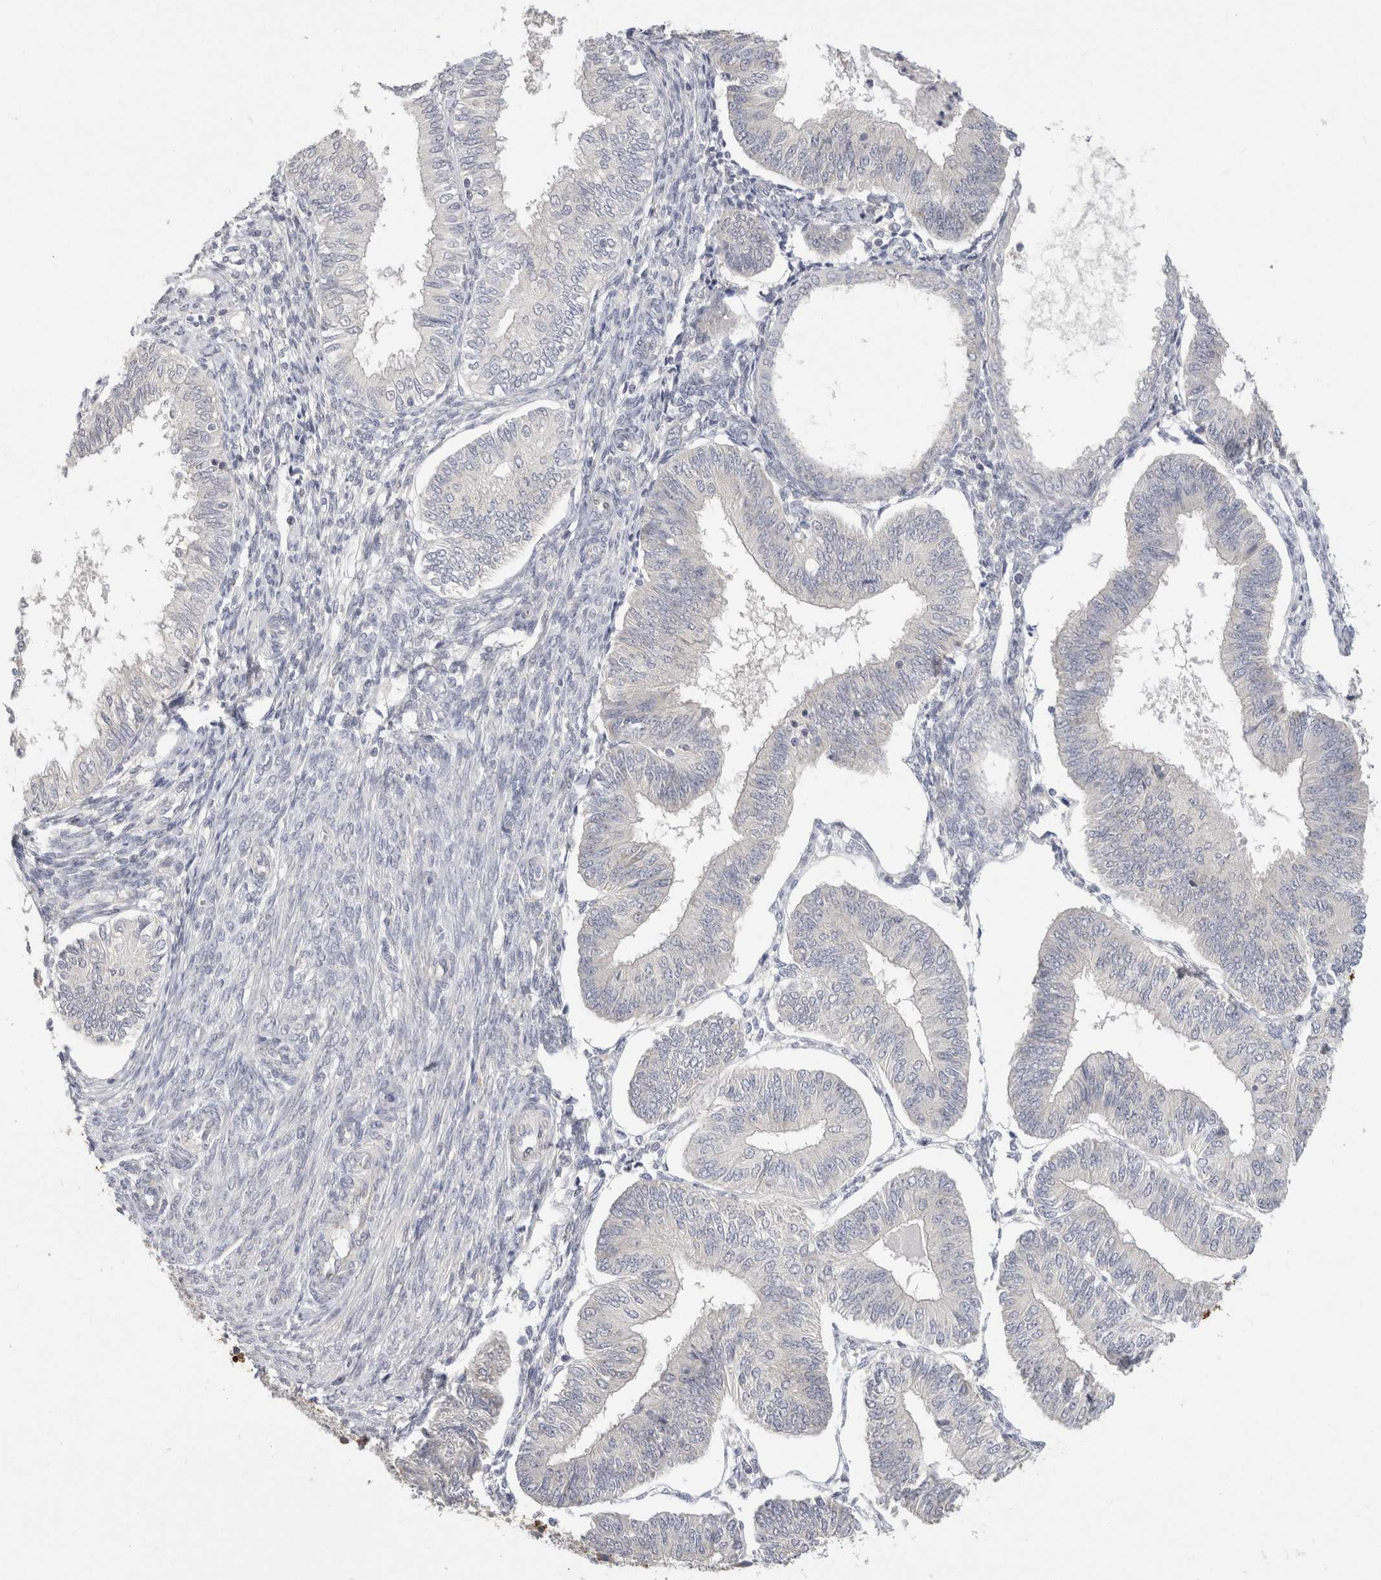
{"staining": {"intensity": "negative", "quantity": "none", "location": "none"}, "tissue": "endometrial cancer", "cell_type": "Tumor cells", "image_type": "cancer", "snomed": [{"axis": "morphology", "description": "Adenocarcinoma, NOS"}, {"axis": "topography", "description": "Endometrium"}], "caption": "Immunohistochemistry (IHC) micrograph of human adenocarcinoma (endometrial) stained for a protein (brown), which reveals no positivity in tumor cells.", "gene": "CHRM4", "patient": {"sex": "female", "age": 58}}